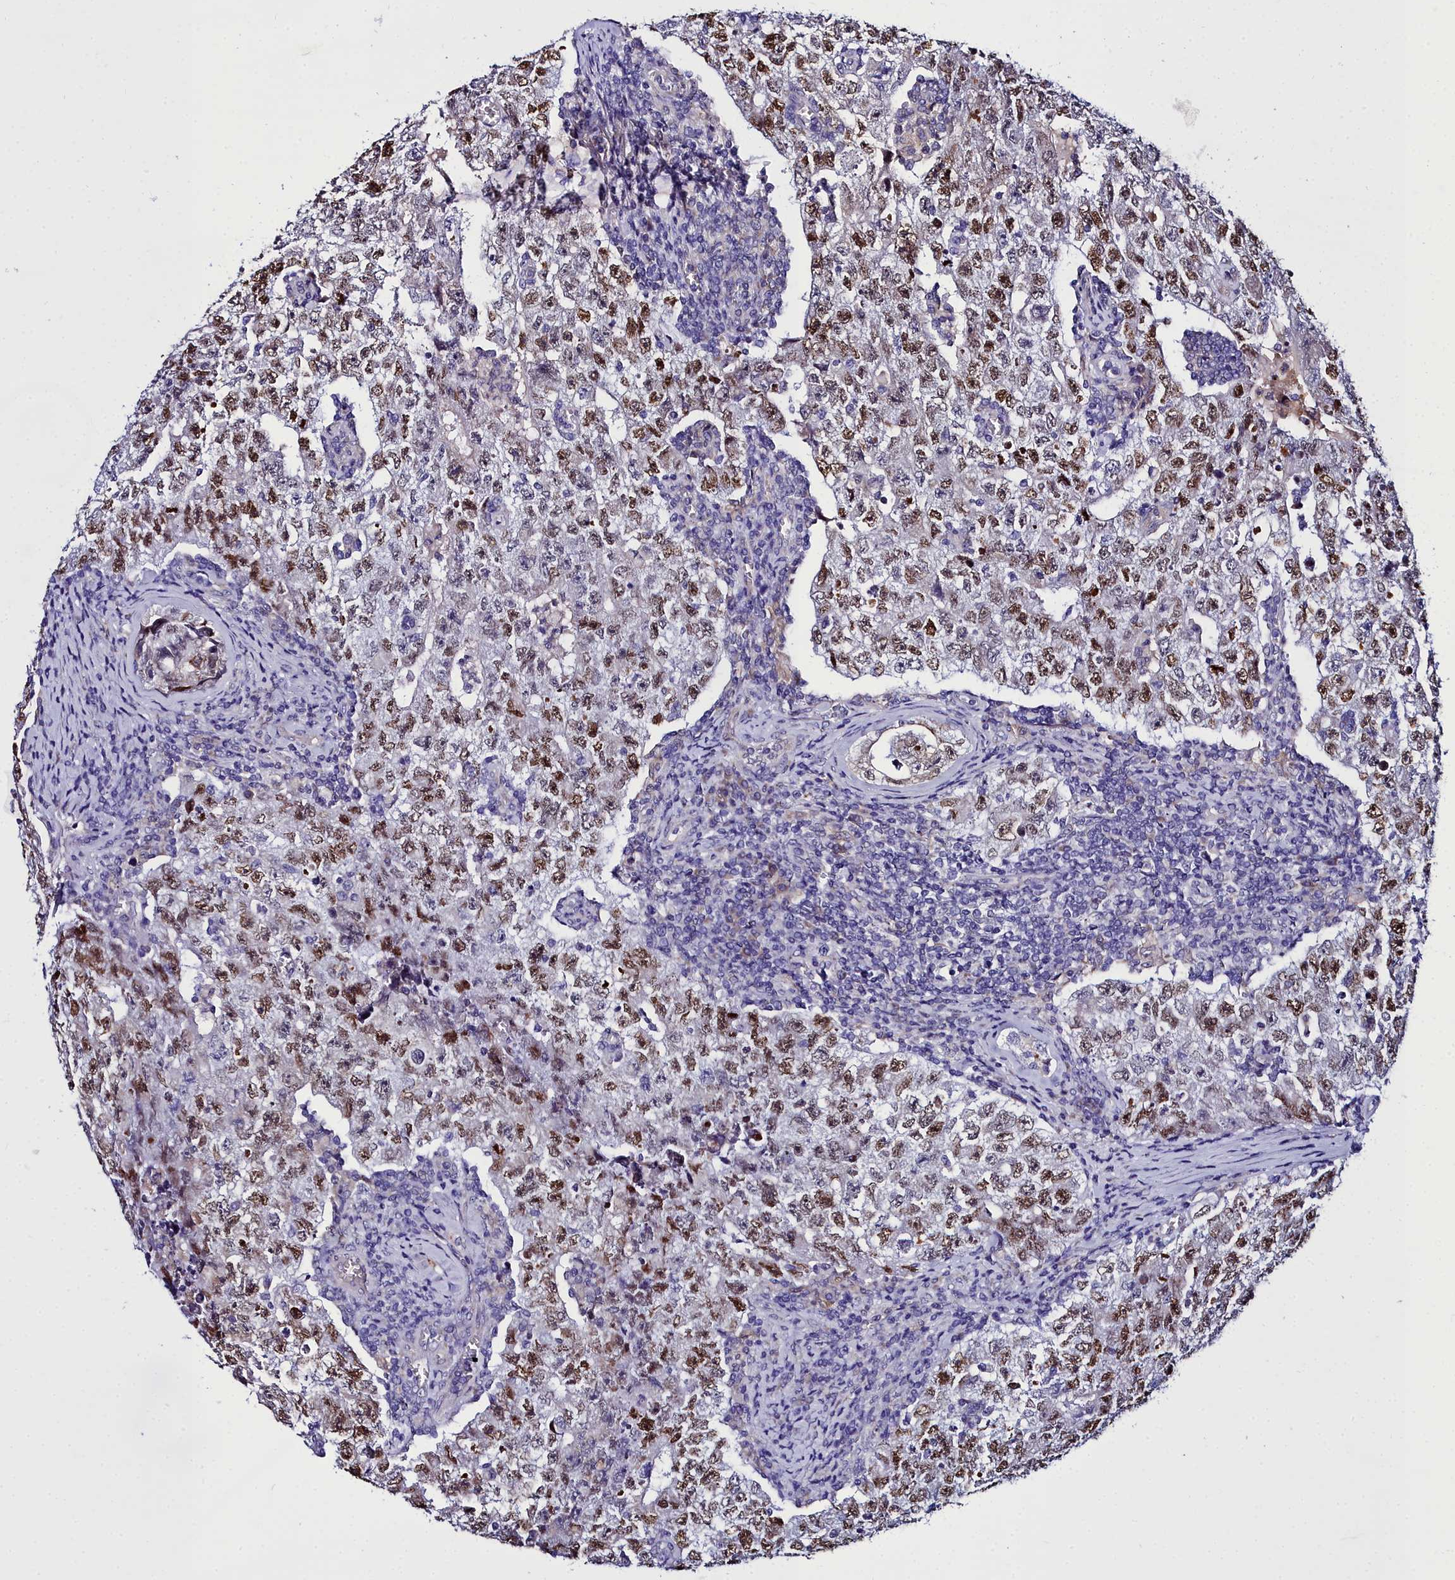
{"staining": {"intensity": "moderate", "quantity": ">75%", "location": "nuclear"}, "tissue": "testis cancer", "cell_type": "Tumor cells", "image_type": "cancer", "snomed": [{"axis": "morphology", "description": "Carcinoma, Embryonal, NOS"}, {"axis": "topography", "description": "Testis"}], "caption": "This is a micrograph of immunohistochemistry staining of embryonal carcinoma (testis), which shows moderate staining in the nuclear of tumor cells.", "gene": "ELAPOR2", "patient": {"sex": "male", "age": 17}}